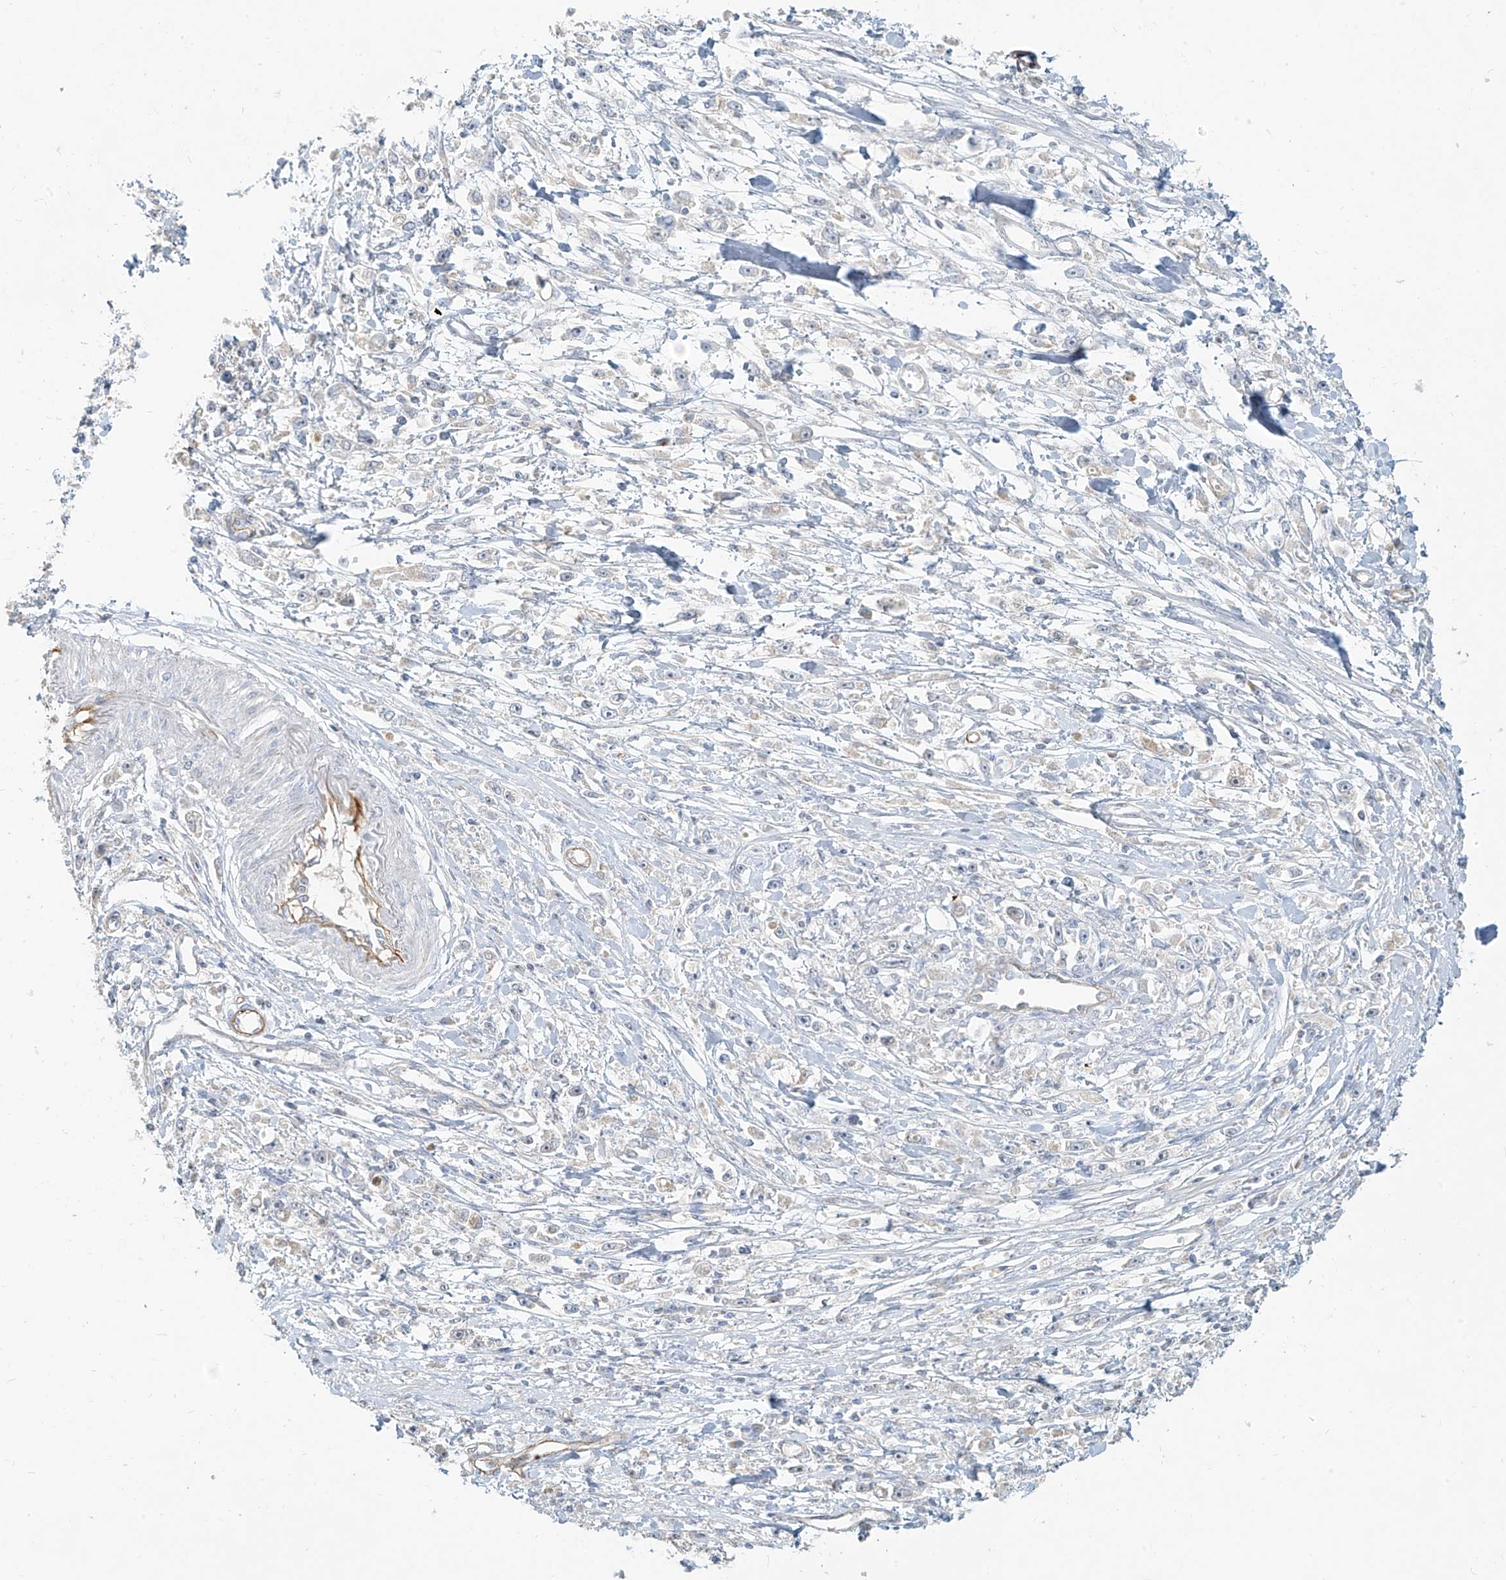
{"staining": {"intensity": "negative", "quantity": "none", "location": "none"}, "tissue": "stomach cancer", "cell_type": "Tumor cells", "image_type": "cancer", "snomed": [{"axis": "morphology", "description": "Adenocarcinoma, NOS"}, {"axis": "topography", "description": "Stomach"}], "caption": "Adenocarcinoma (stomach) stained for a protein using immunohistochemistry shows no staining tumor cells.", "gene": "C2orf42", "patient": {"sex": "female", "age": 59}}